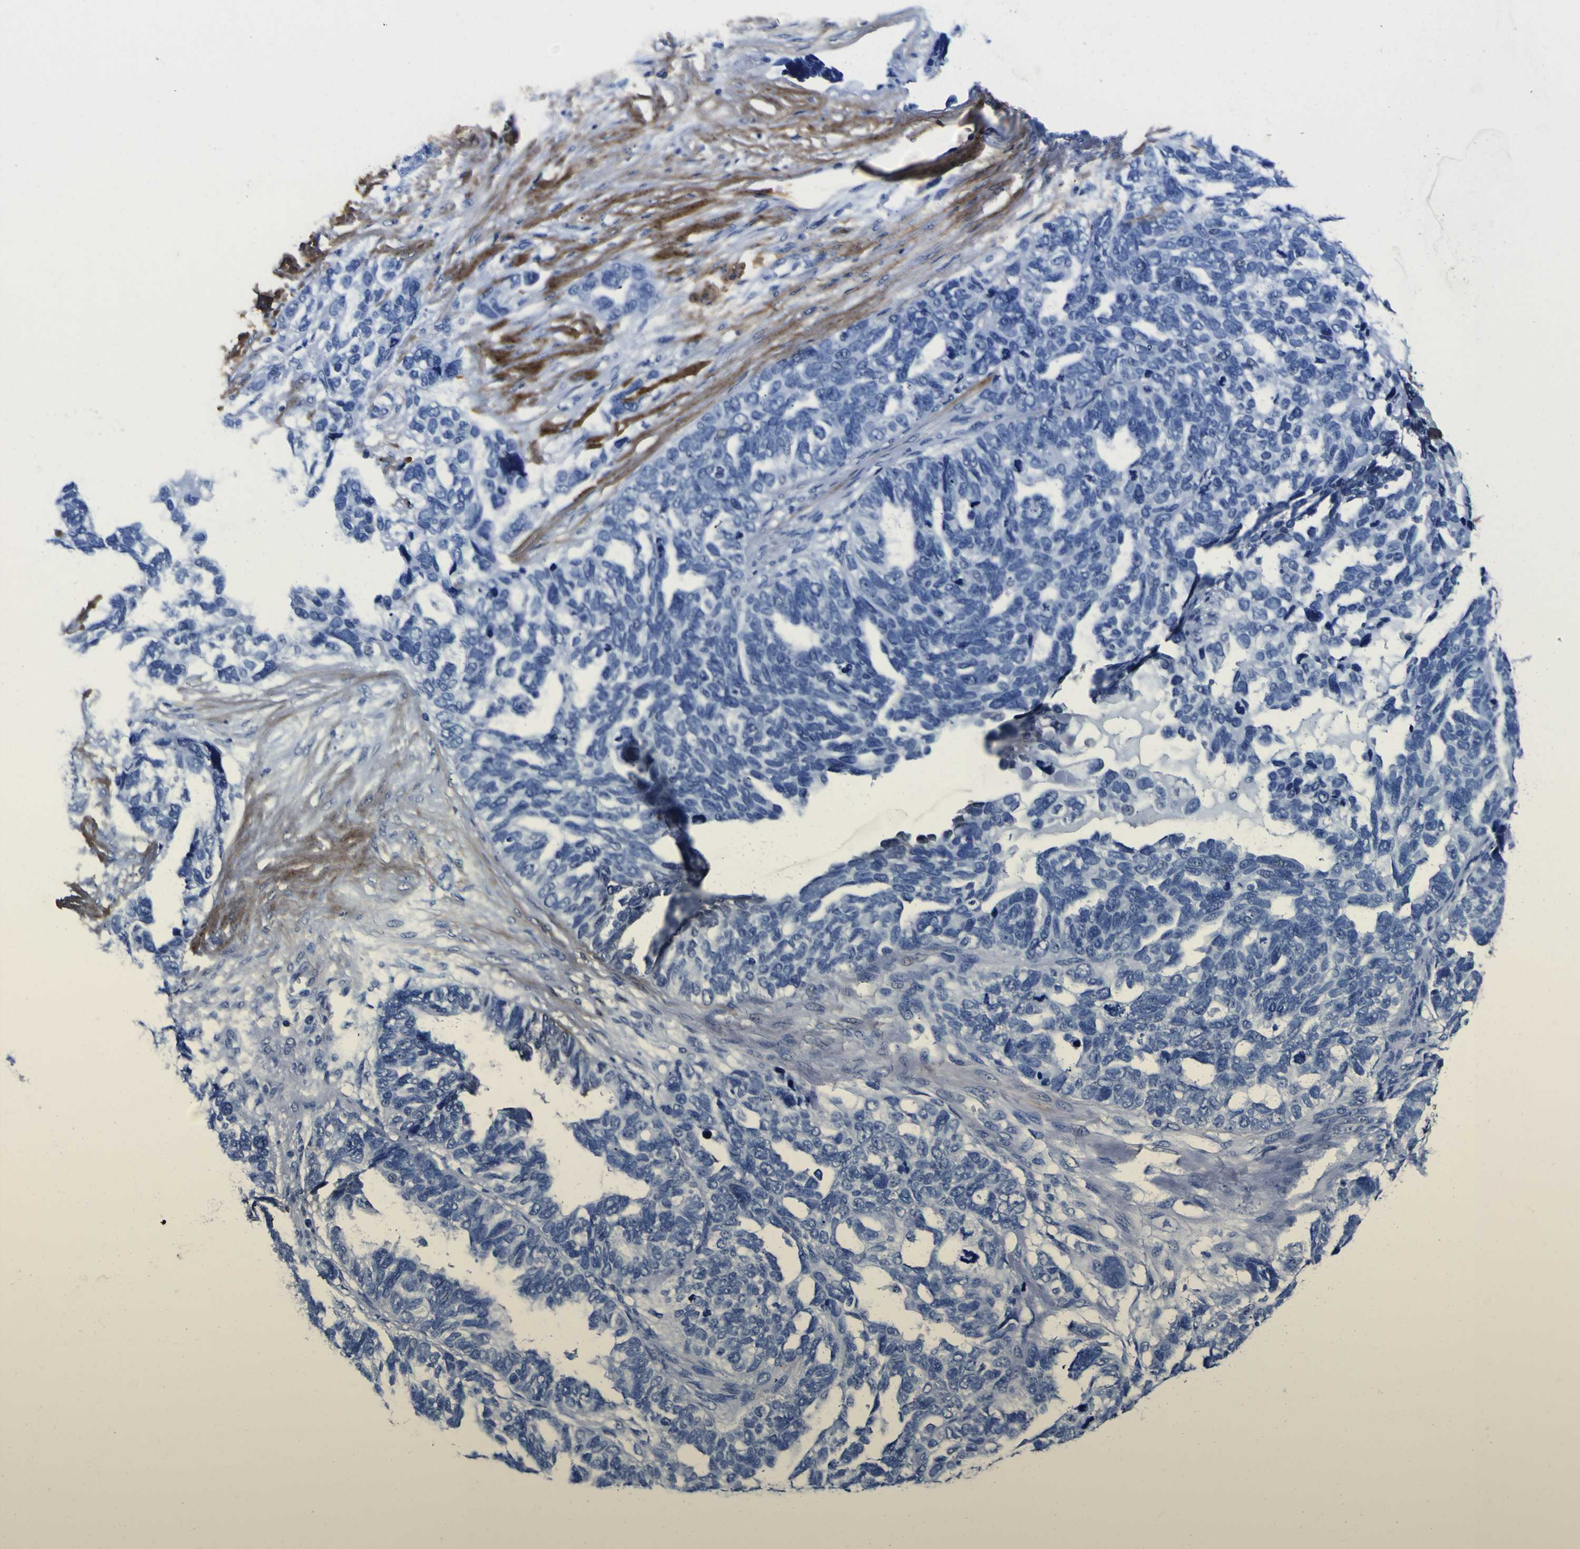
{"staining": {"intensity": "negative", "quantity": "none", "location": "none"}, "tissue": "ovarian cancer", "cell_type": "Tumor cells", "image_type": "cancer", "snomed": [{"axis": "morphology", "description": "Cystadenocarcinoma, serous, NOS"}, {"axis": "topography", "description": "Ovary"}], "caption": "This is an IHC histopathology image of ovarian cancer (serous cystadenocarcinoma). There is no staining in tumor cells.", "gene": "POSTN", "patient": {"sex": "female", "age": 79}}